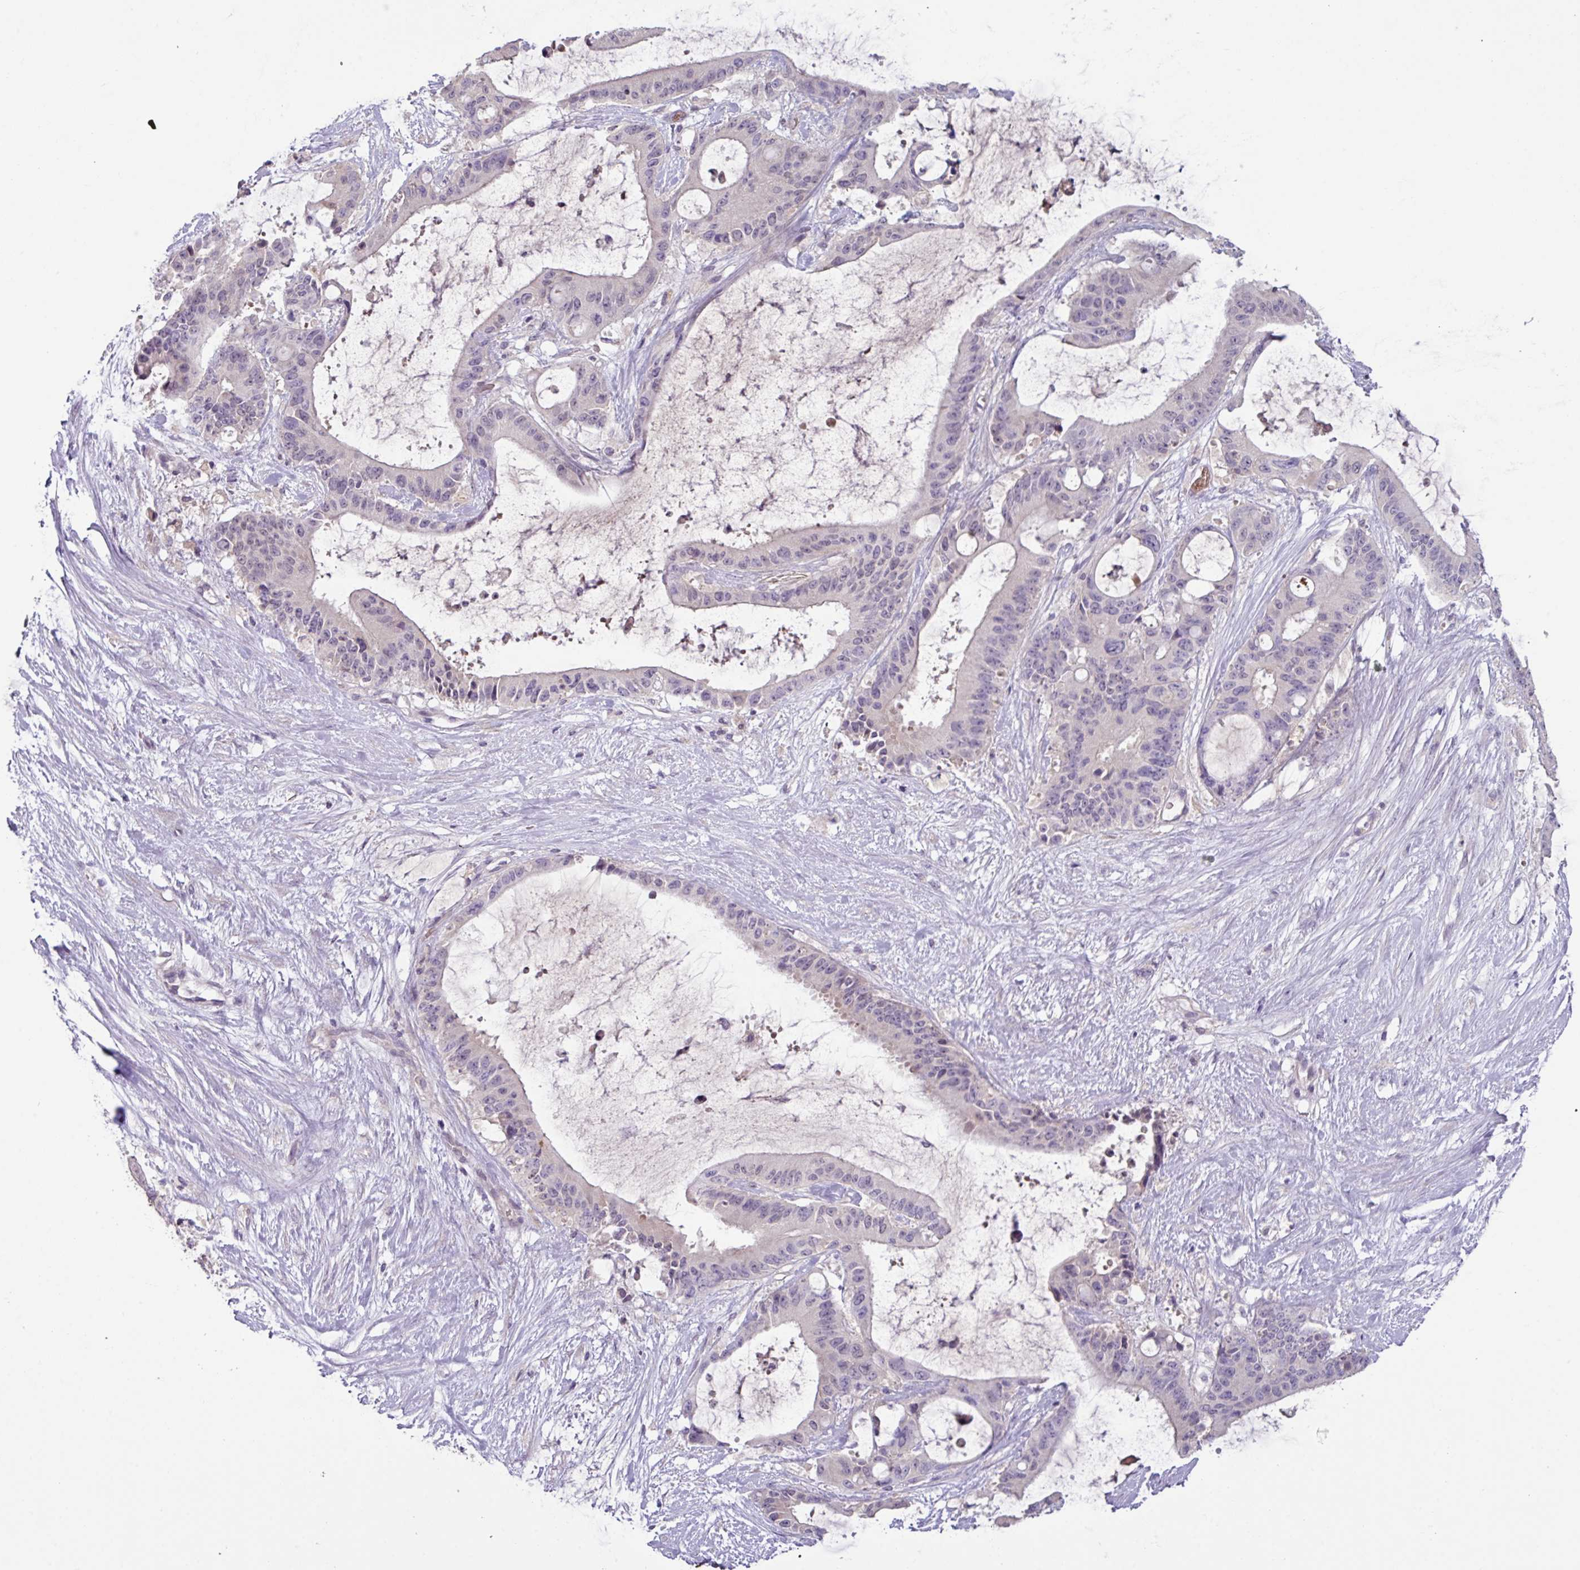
{"staining": {"intensity": "negative", "quantity": "none", "location": "none"}, "tissue": "liver cancer", "cell_type": "Tumor cells", "image_type": "cancer", "snomed": [{"axis": "morphology", "description": "Normal tissue, NOS"}, {"axis": "morphology", "description": "Cholangiocarcinoma"}, {"axis": "topography", "description": "Liver"}, {"axis": "topography", "description": "Peripheral nerve tissue"}], "caption": "Human cholangiocarcinoma (liver) stained for a protein using immunohistochemistry (IHC) shows no staining in tumor cells.", "gene": "SLC5A10", "patient": {"sex": "female", "age": 73}}